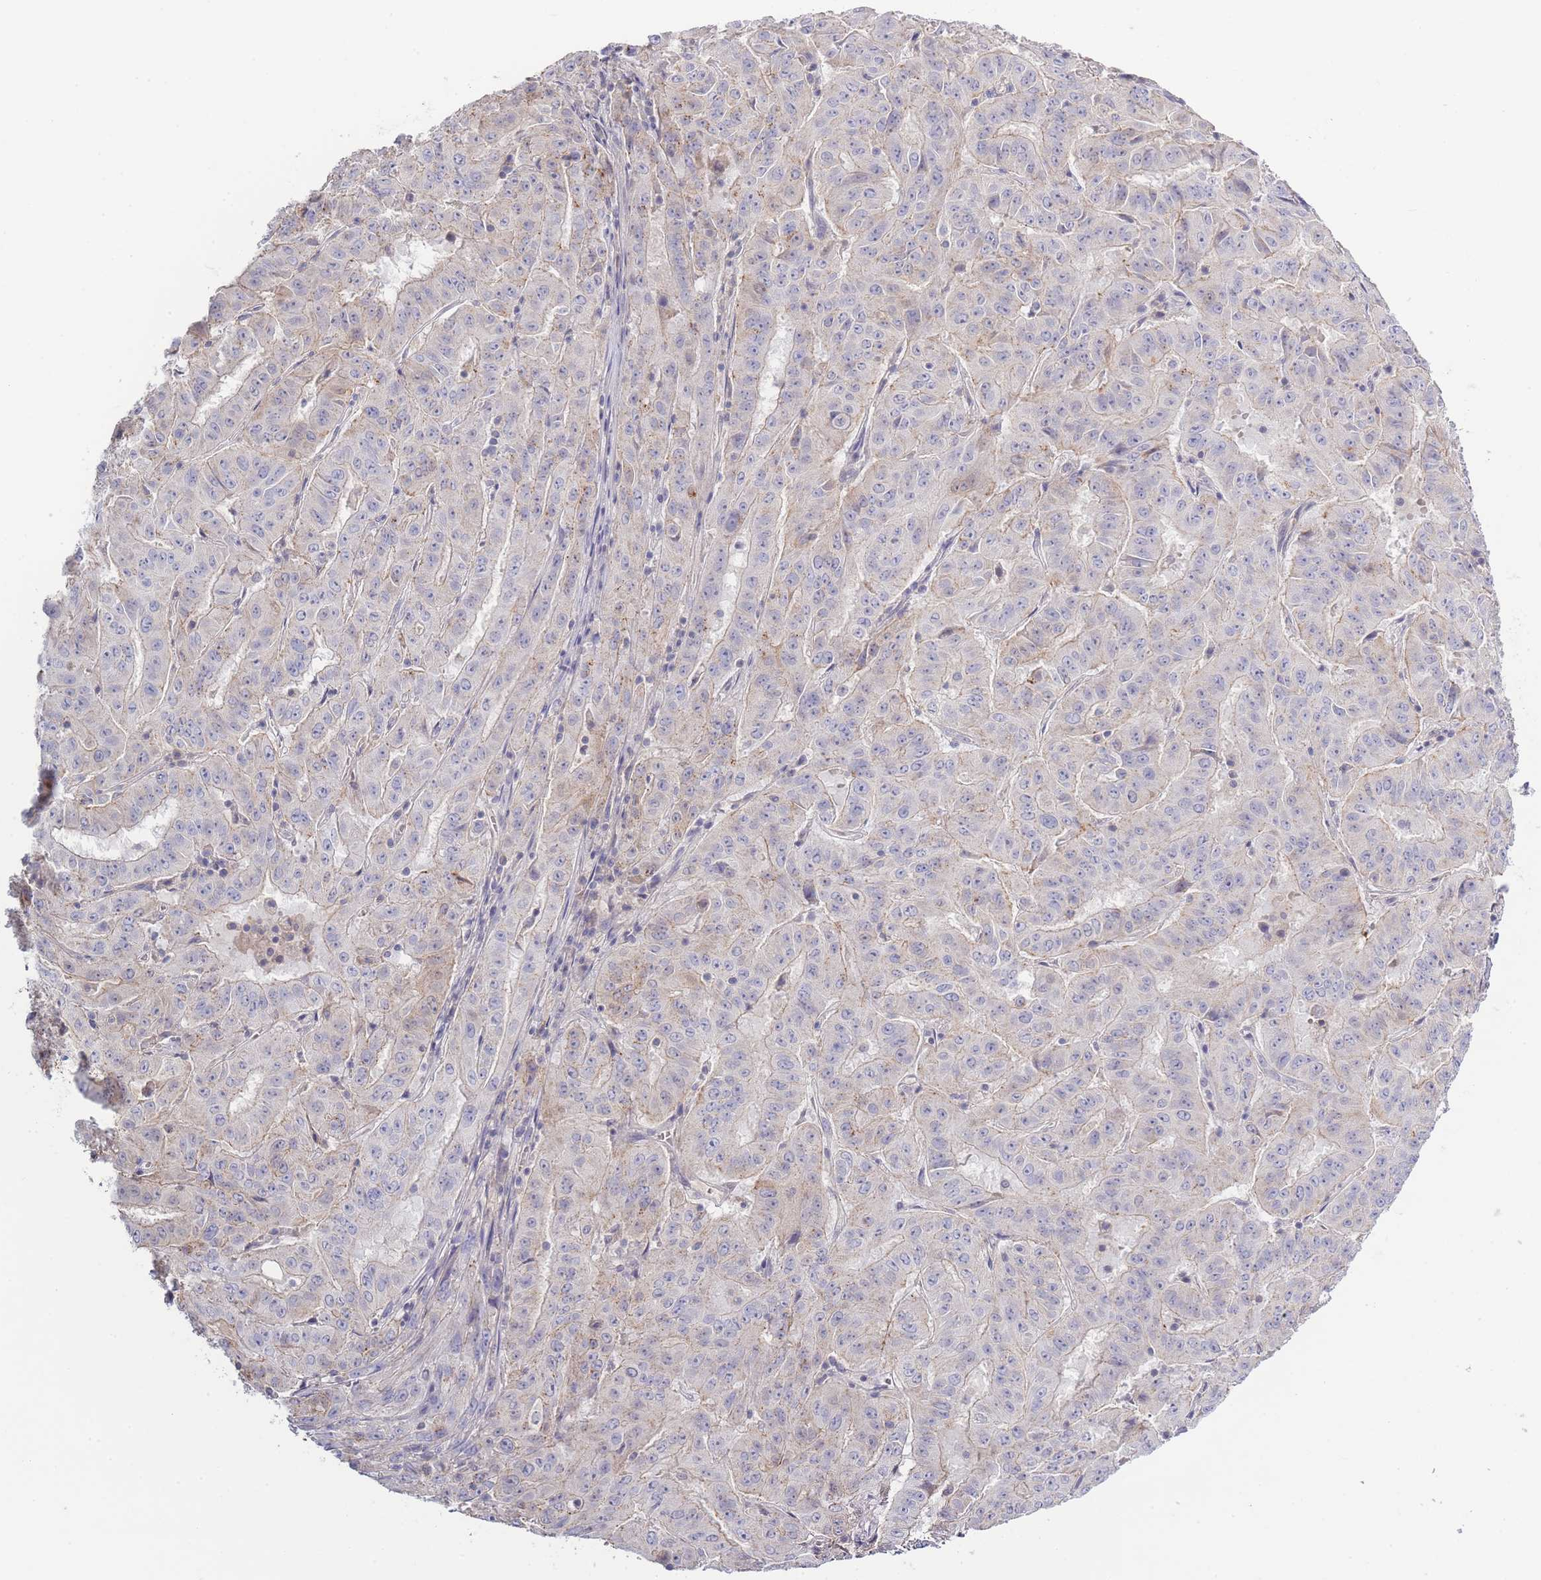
{"staining": {"intensity": "weak", "quantity": "<25%", "location": "cytoplasmic/membranous"}, "tissue": "pancreatic cancer", "cell_type": "Tumor cells", "image_type": "cancer", "snomed": [{"axis": "morphology", "description": "Adenocarcinoma, NOS"}, {"axis": "topography", "description": "Pancreas"}], "caption": "Photomicrograph shows no significant protein expression in tumor cells of pancreatic cancer (adenocarcinoma).", "gene": "SPHKAP", "patient": {"sex": "male", "age": 63}}